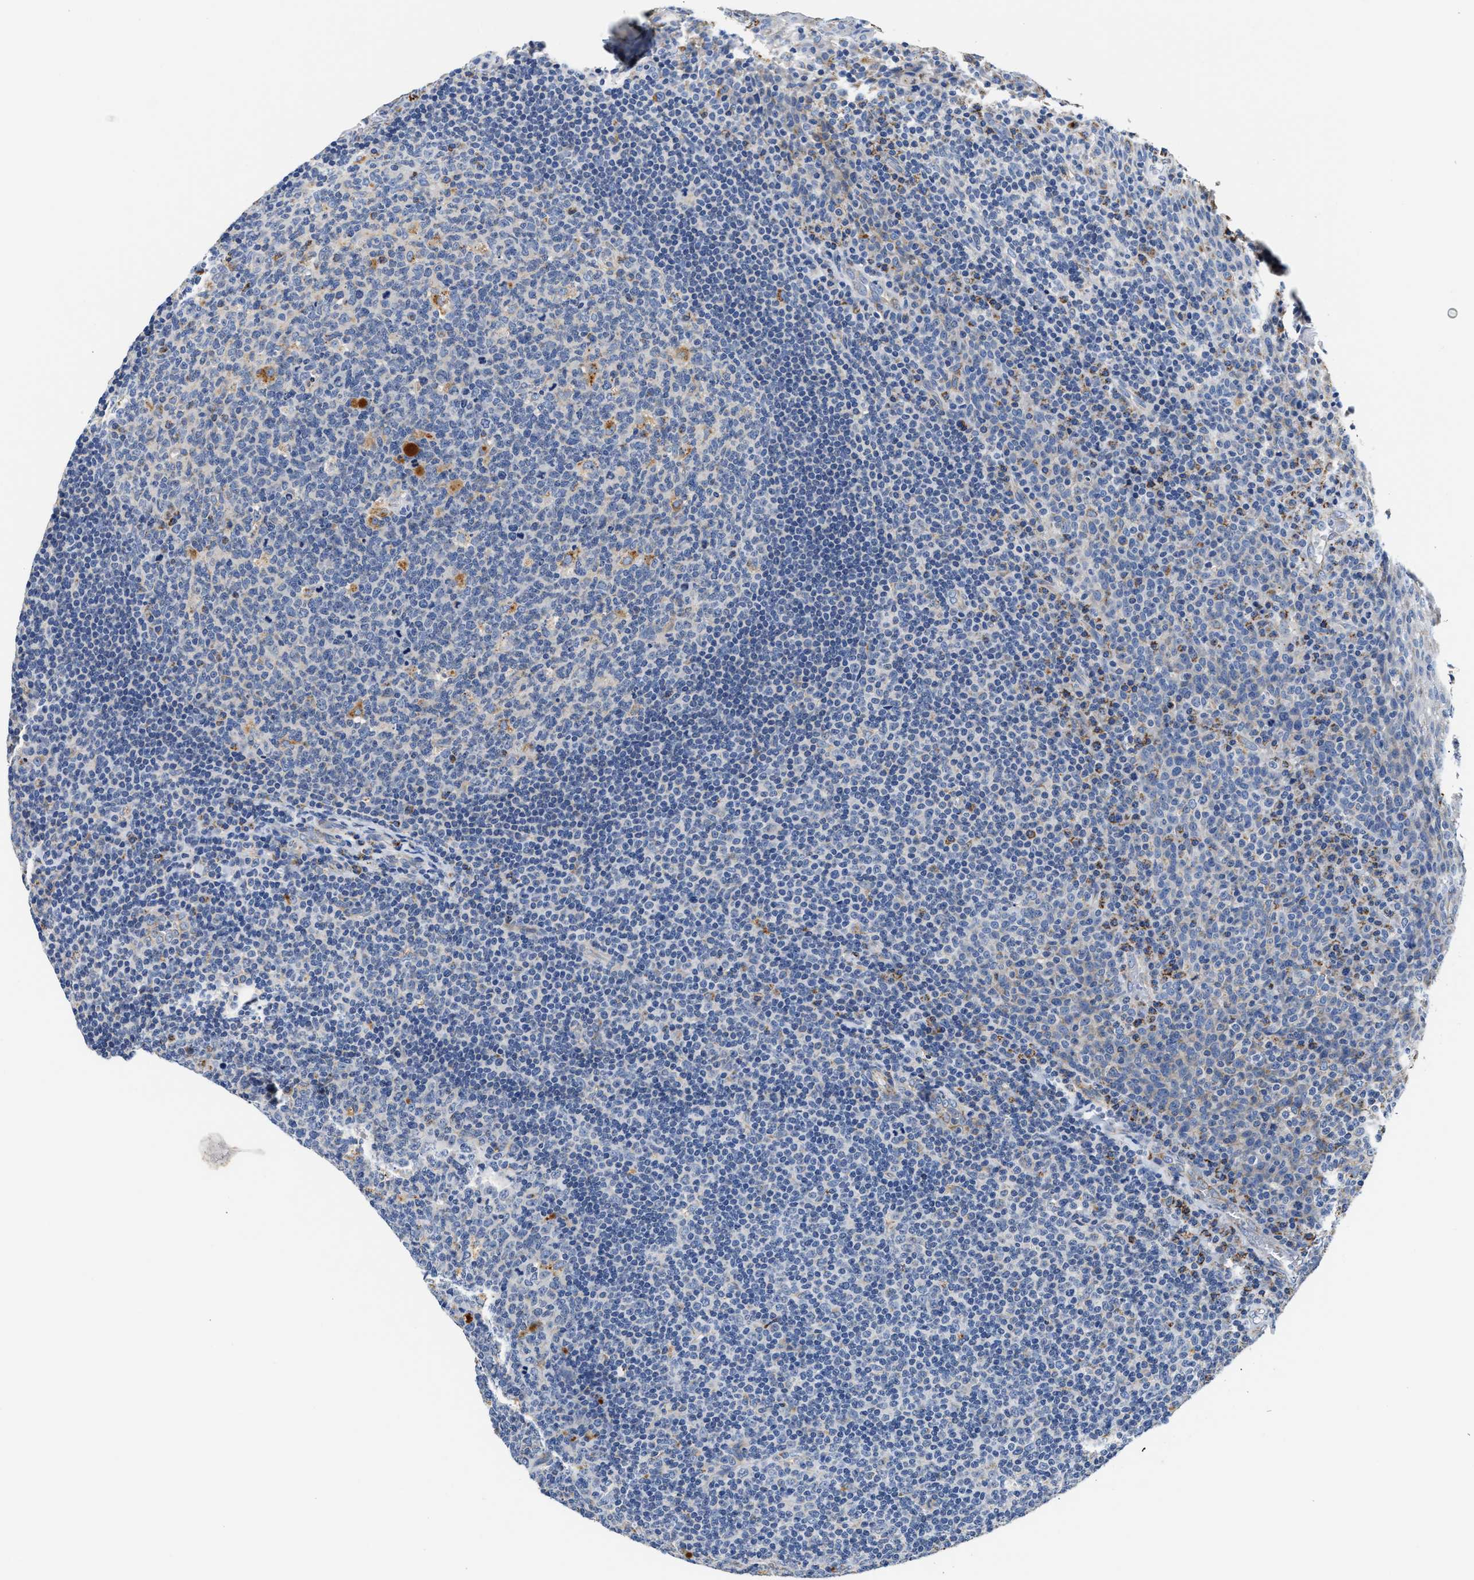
{"staining": {"intensity": "negative", "quantity": "none", "location": "none"}, "tissue": "tonsil", "cell_type": "Germinal center cells", "image_type": "normal", "snomed": [{"axis": "morphology", "description": "Normal tissue, NOS"}, {"axis": "topography", "description": "Tonsil"}], "caption": "Germinal center cells show no significant positivity in benign tonsil. (Brightfield microscopy of DAB (3,3'-diaminobenzidine) IHC at high magnification).", "gene": "ACADVL", "patient": {"sex": "male", "age": 17}}